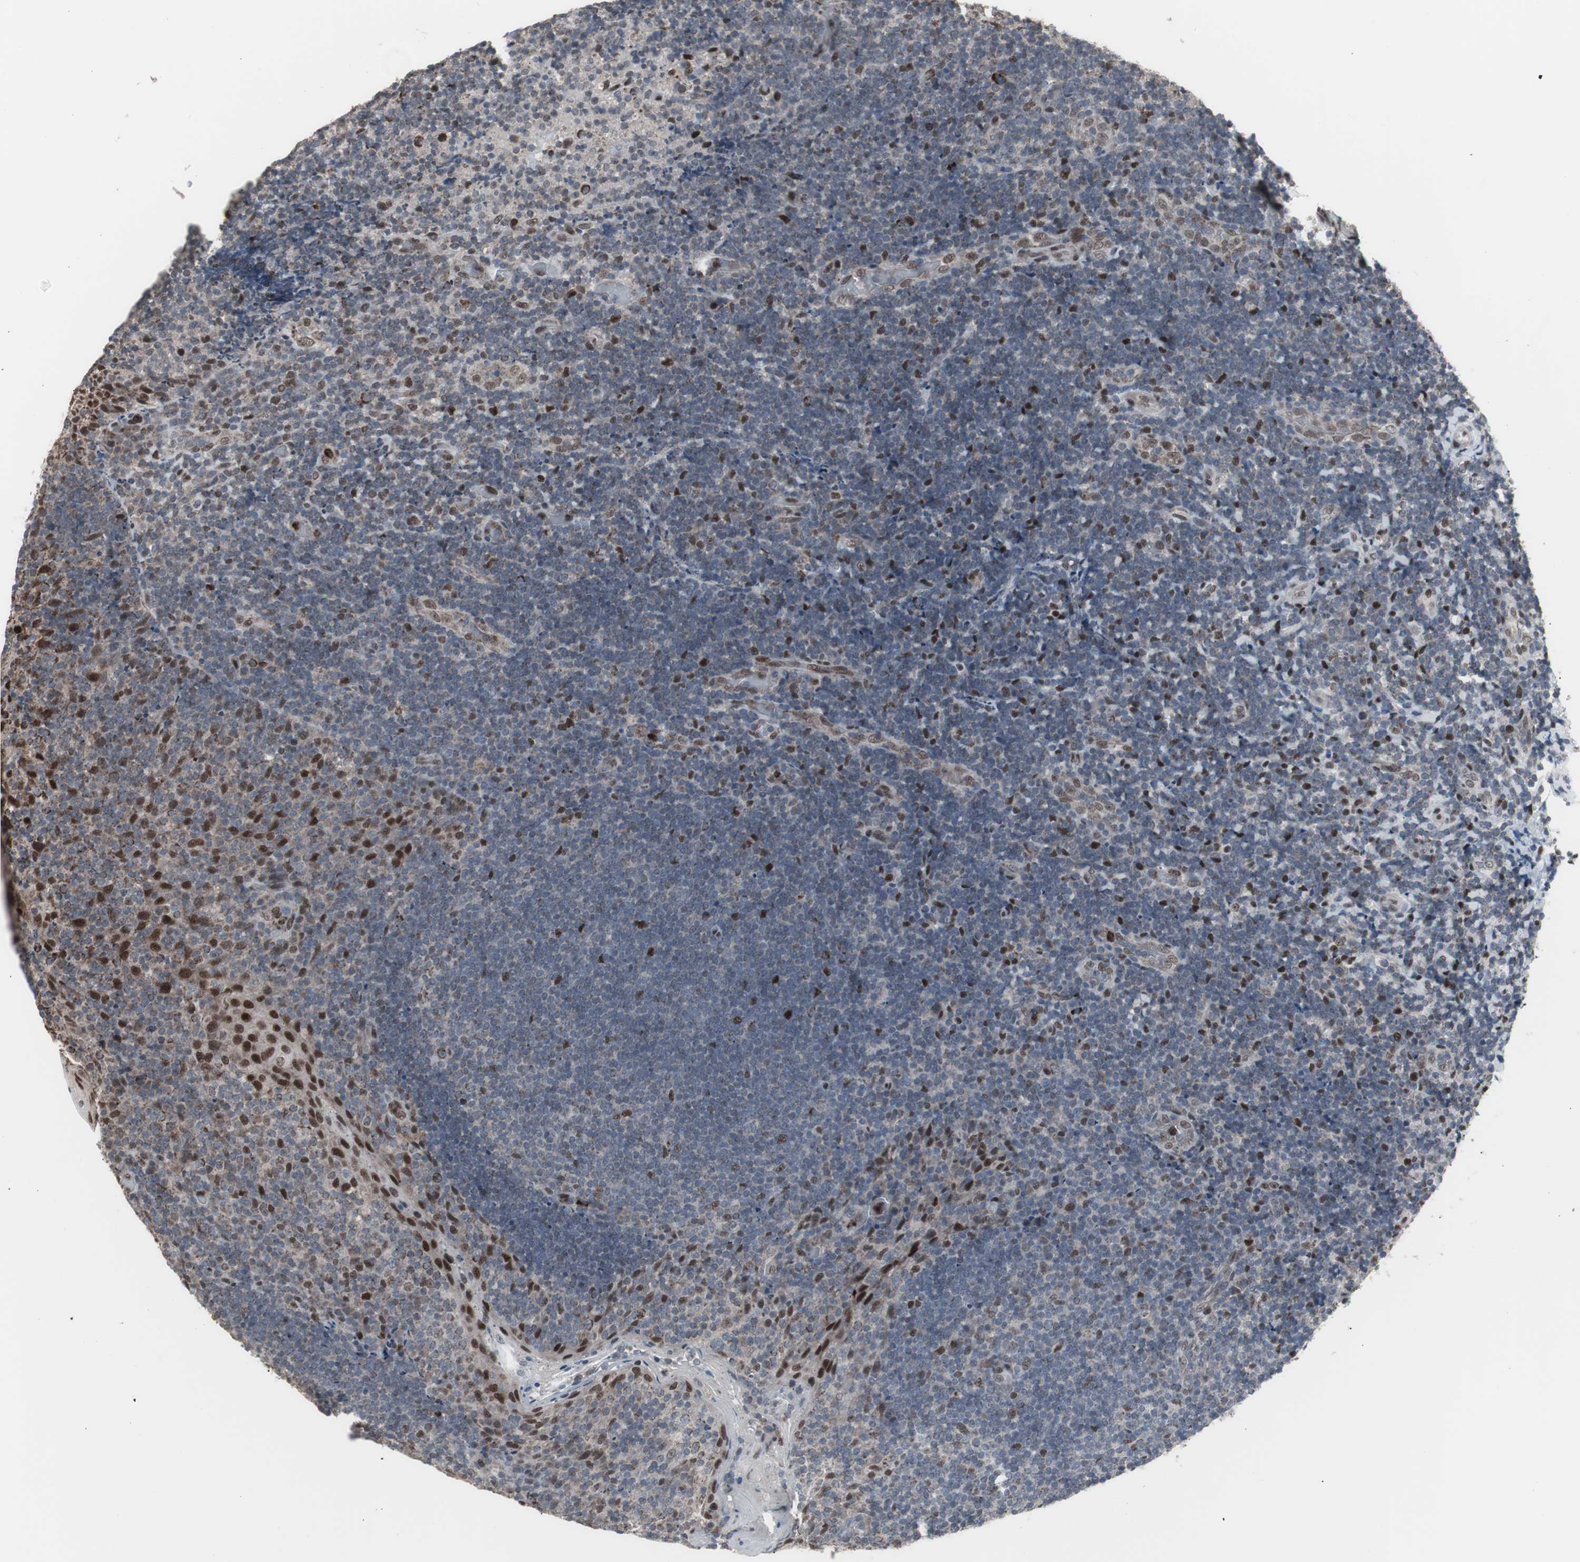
{"staining": {"intensity": "strong", "quantity": "<25%", "location": "nuclear"}, "tissue": "lymphoma", "cell_type": "Tumor cells", "image_type": "cancer", "snomed": [{"axis": "morphology", "description": "Malignant lymphoma, non-Hodgkin's type, High grade"}, {"axis": "topography", "description": "Tonsil"}], "caption": "The histopathology image demonstrates a brown stain indicating the presence of a protein in the nuclear of tumor cells in high-grade malignant lymphoma, non-Hodgkin's type.", "gene": "RXRA", "patient": {"sex": "female", "age": 36}}